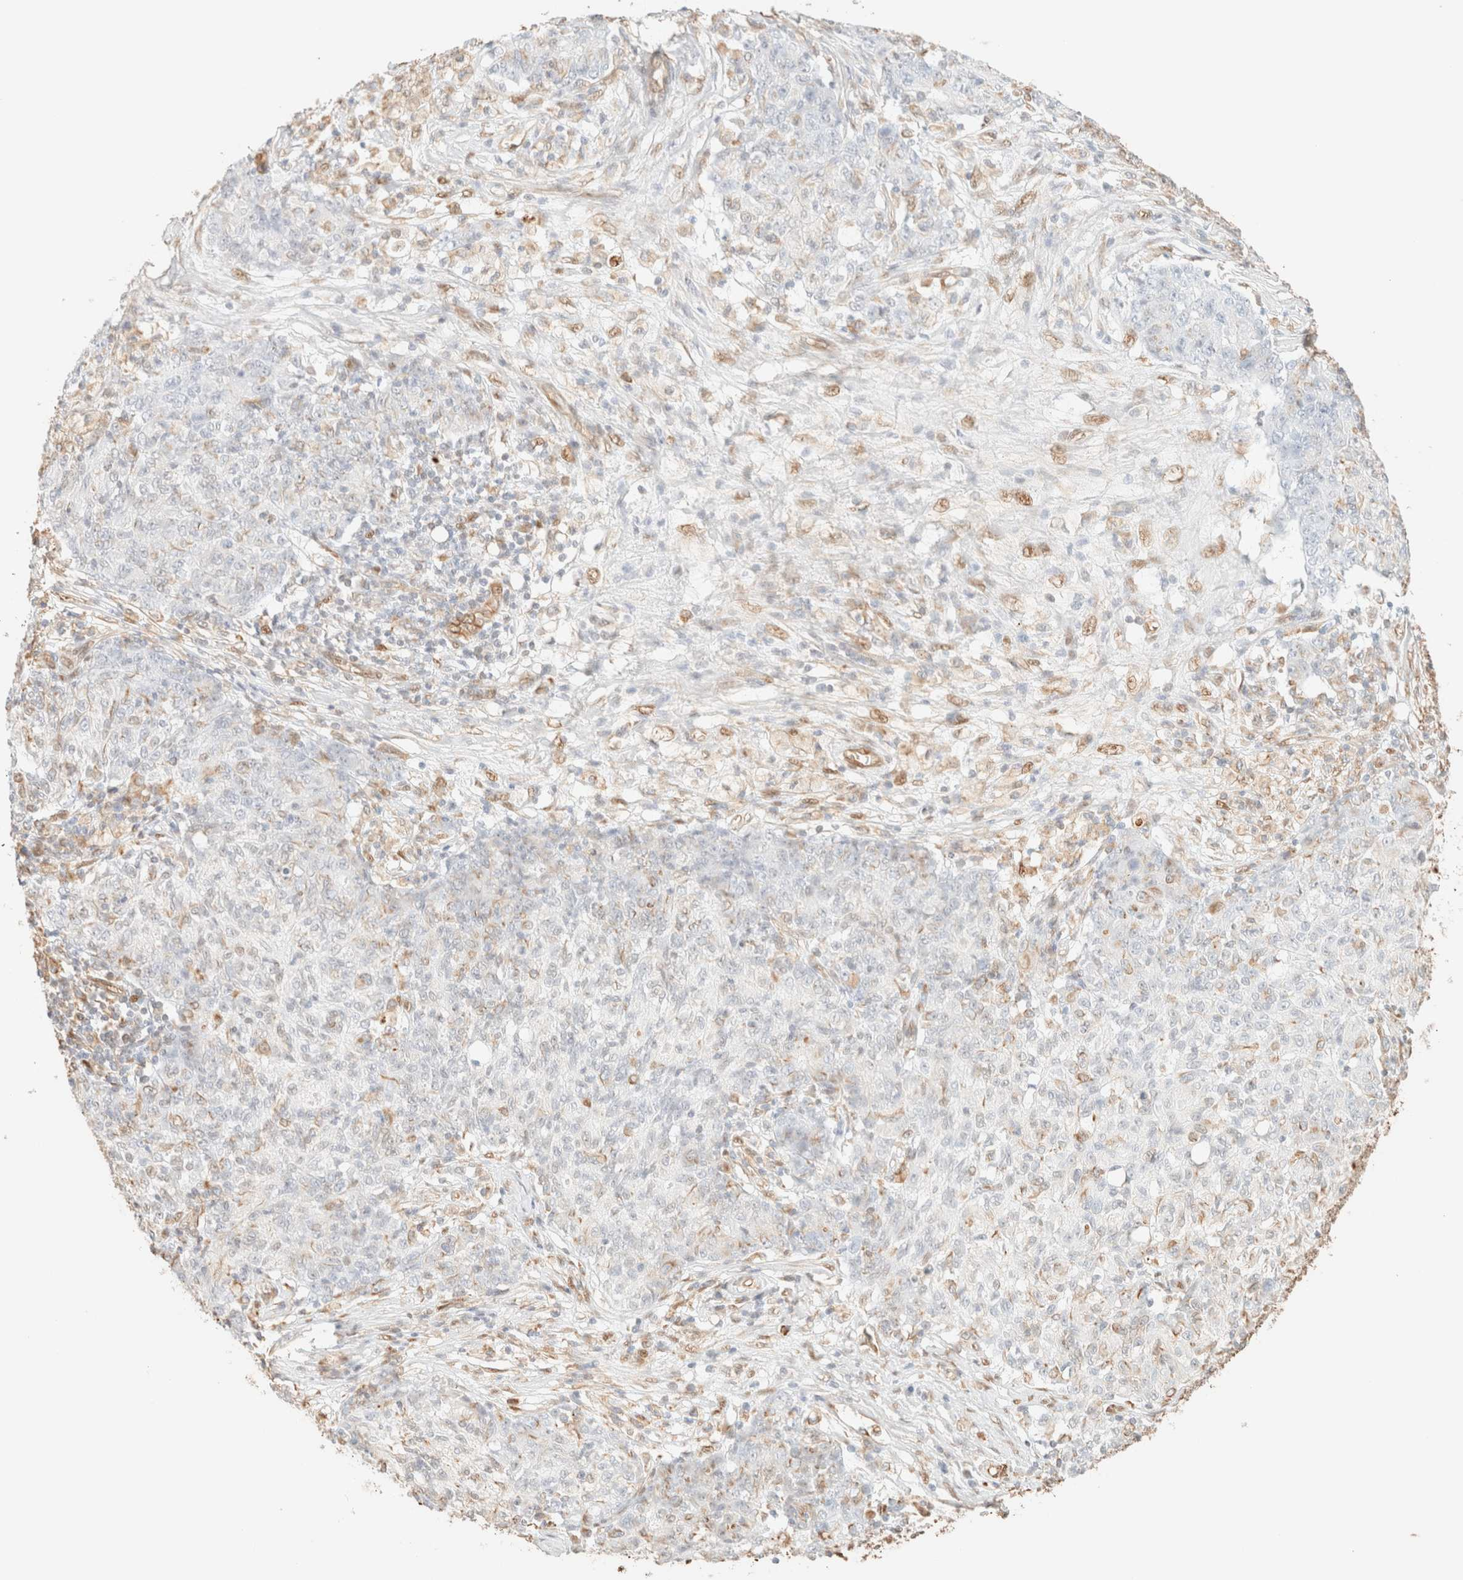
{"staining": {"intensity": "negative", "quantity": "none", "location": "none"}, "tissue": "ovarian cancer", "cell_type": "Tumor cells", "image_type": "cancer", "snomed": [{"axis": "morphology", "description": "Carcinoma, endometroid"}, {"axis": "topography", "description": "Ovary"}], "caption": "Immunohistochemical staining of human ovarian endometroid carcinoma reveals no significant expression in tumor cells.", "gene": "ZSCAN18", "patient": {"sex": "female", "age": 42}}